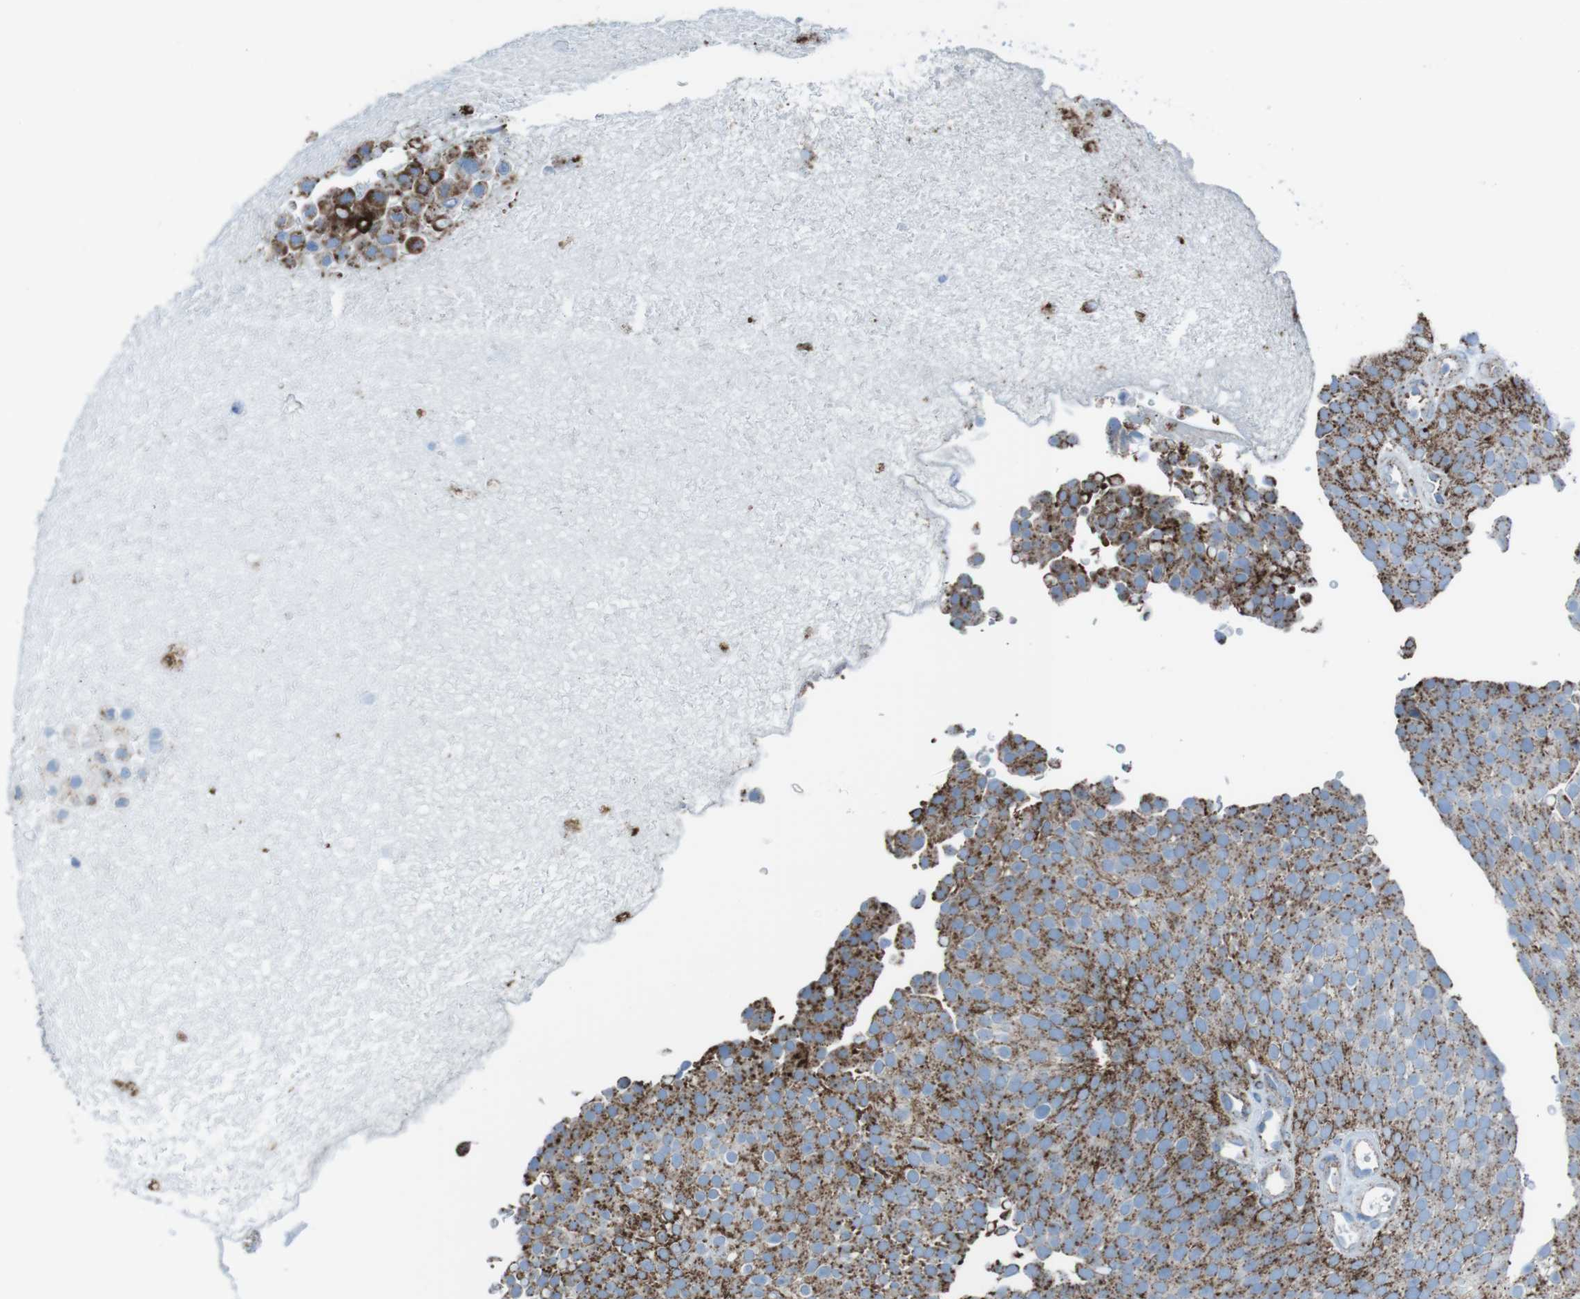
{"staining": {"intensity": "strong", "quantity": ">75%", "location": "cytoplasmic/membranous"}, "tissue": "urothelial cancer", "cell_type": "Tumor cells", "image_type": "cancer", "snomed": [{"axis": "morphology", "description": "Urothelial carcinoma, Low grade"}, {"axis": "topography", "description": "Urinary bladder"}], "caption": "Protein expression by immunohistochemistry shows strong cytoplasmic/membranous staining in approximately >75% of tumor cells in low-grade urothelial carcinoma. The protein of interest is stained brown, and the nuclei are stained in blue (DAB IHC with brightfield microscopy, high magnification).", "gene": "SCARB2", "patient": {"sex": "male", "age": 78}}